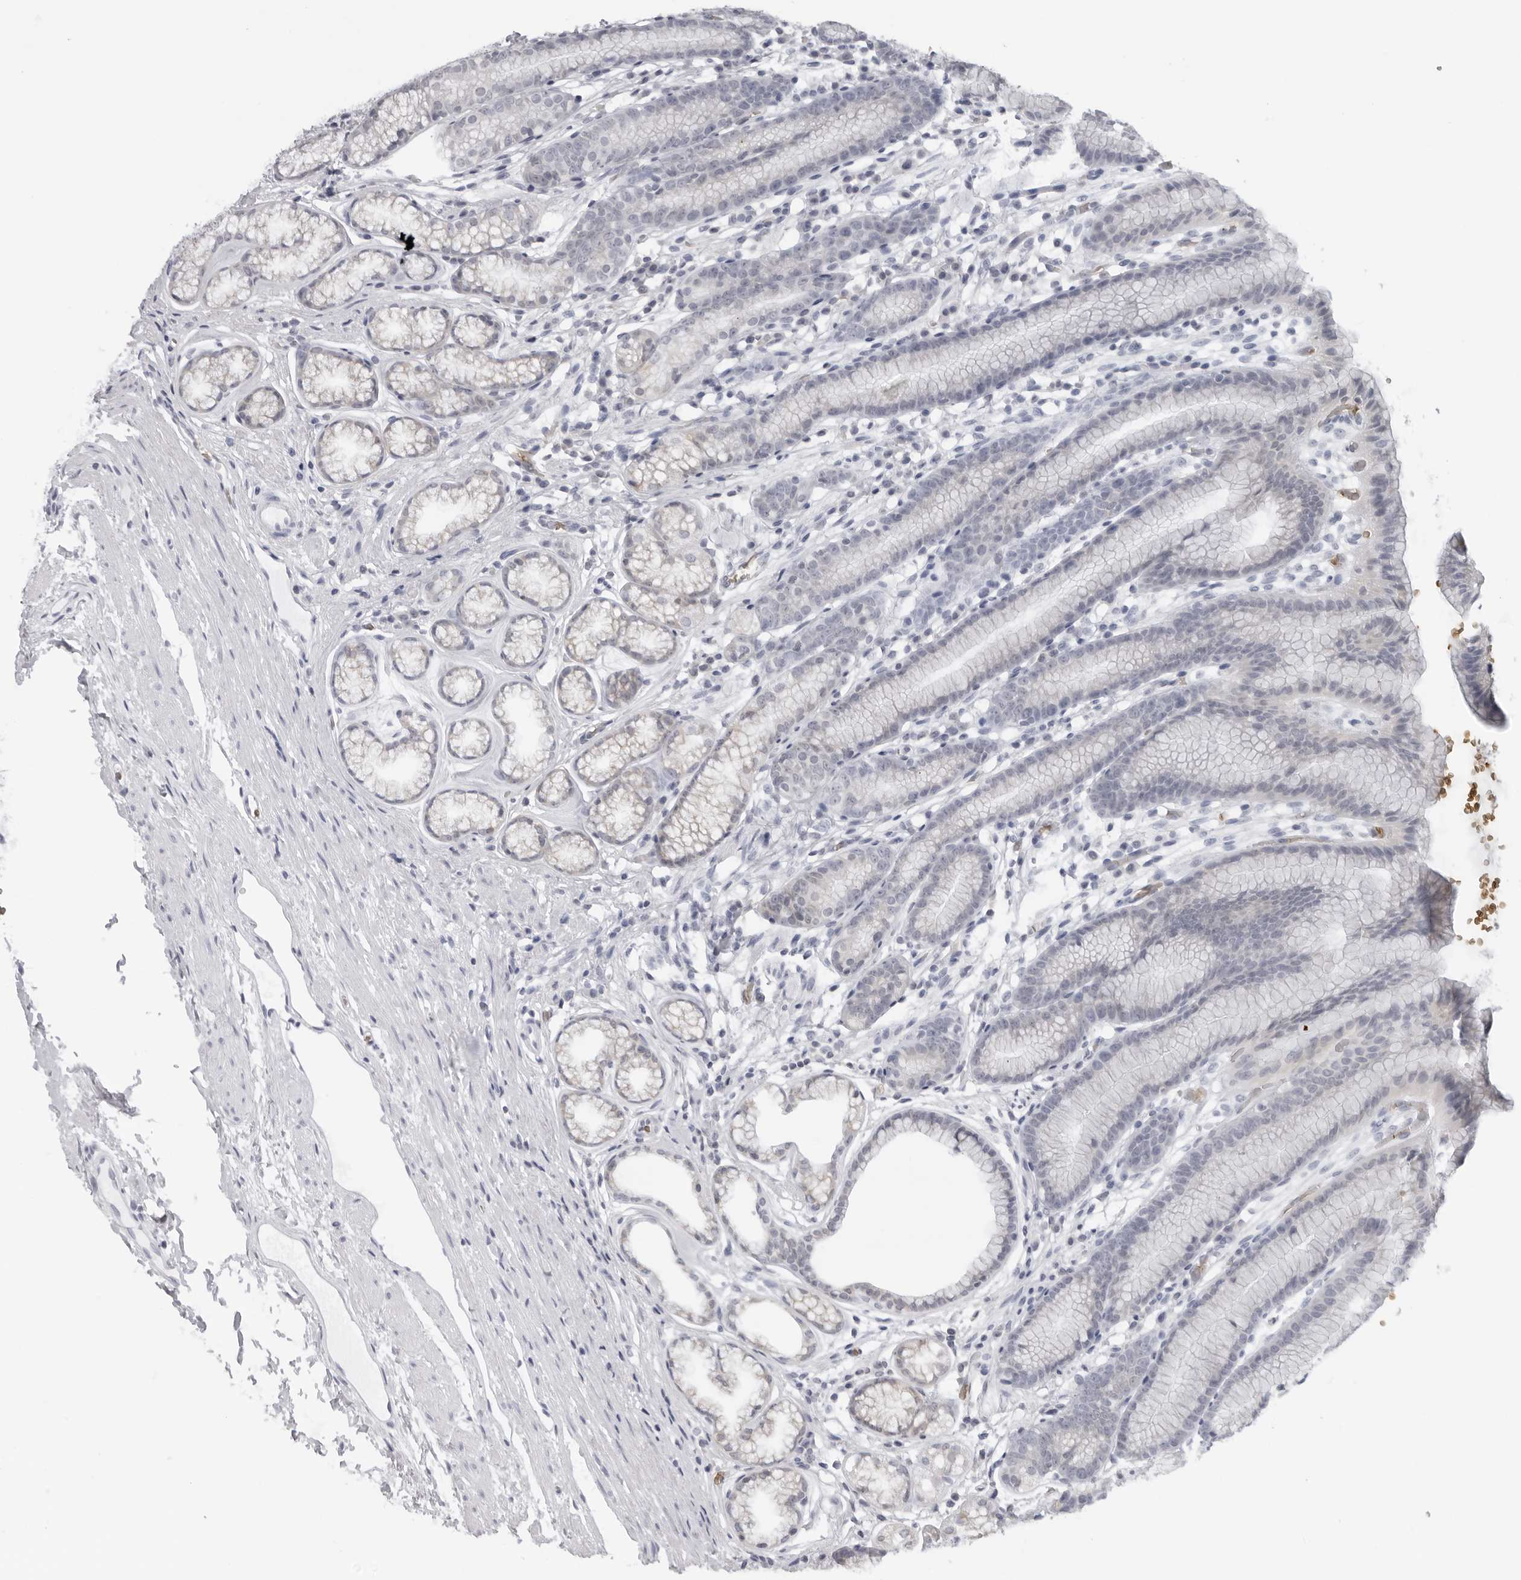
{"staining": {"intensity": "weak", "quantity": "<25%", "location": "cytoplasmic/membranous"}, "tissue": "stomach", "cell_type": "Glandular cells", "image_type": "normal", "snomed": [{"axis": "morphology", "description": "Normal tissue, NOS"}, {"axis": "topography", "description": "Stomach"}], "caption": "This is a micrograph of IHC staining of benign stomach, which shows no positivity in glandular cells.", "gene": "EPB41", "patient": {"sex": "male", "age": 42}}